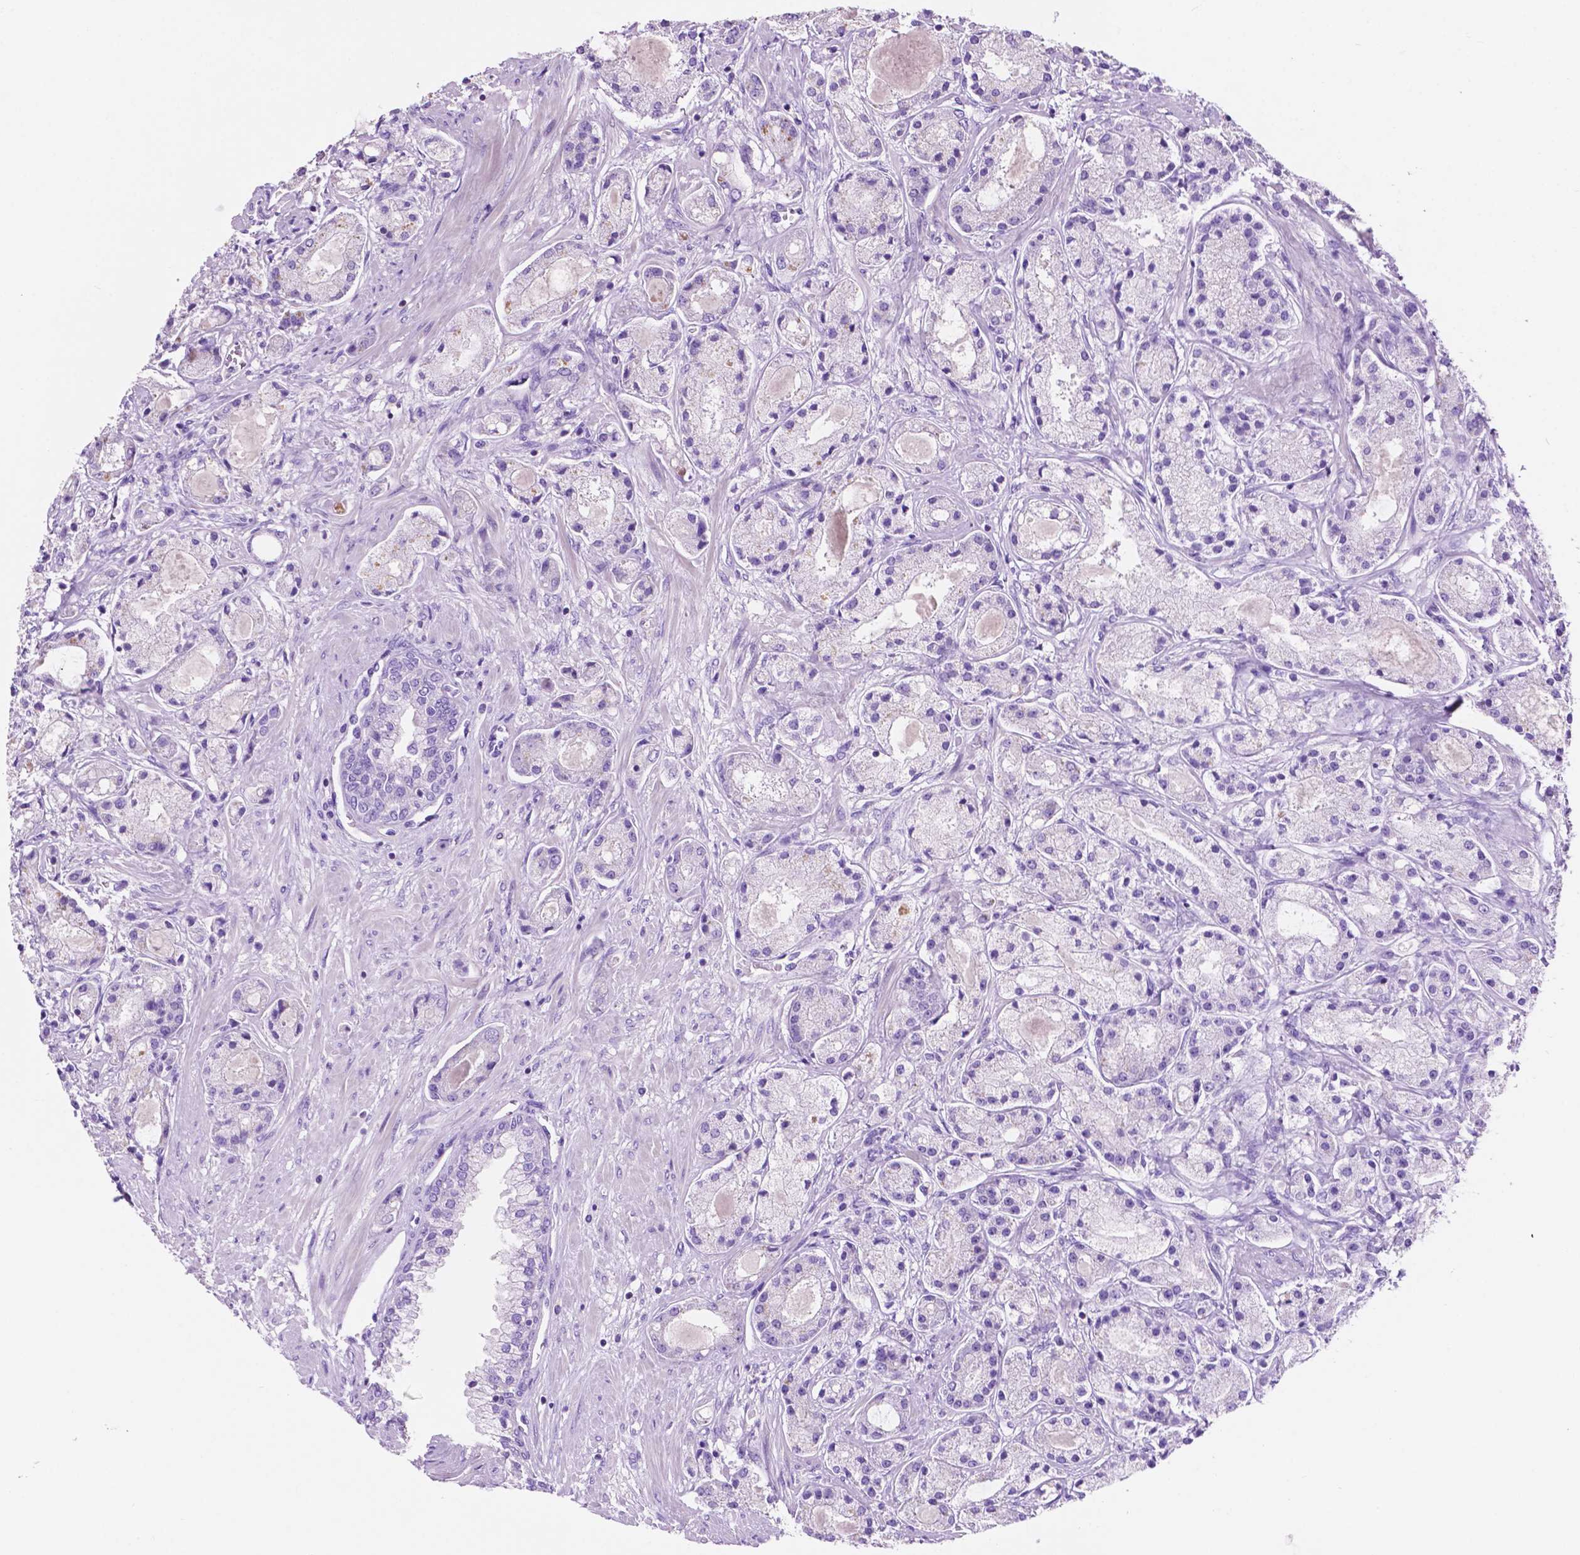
{"staining": {"intensity": "negative", "quantity": "none", "location": "none"}, "tissue": "prostate cancer", "cell_type": "Tumor cells", "image_type": "cancer", "snomed": [{"axis": "morphology", "description": "Adenocarcinoma, High grade"}, {"axis": "topography", "description": "Prostate"}], "caption": "Histopathology image shows no significant protein expression in tumor cells of adenocarcinoma (high-grade) (prostate). (DAB (3,3'-diaminobenzidine) immunohistochemistry (IHC), high magnification).", "gene": "IGFN1", "patient": {"sex": "male", "age": 67}}